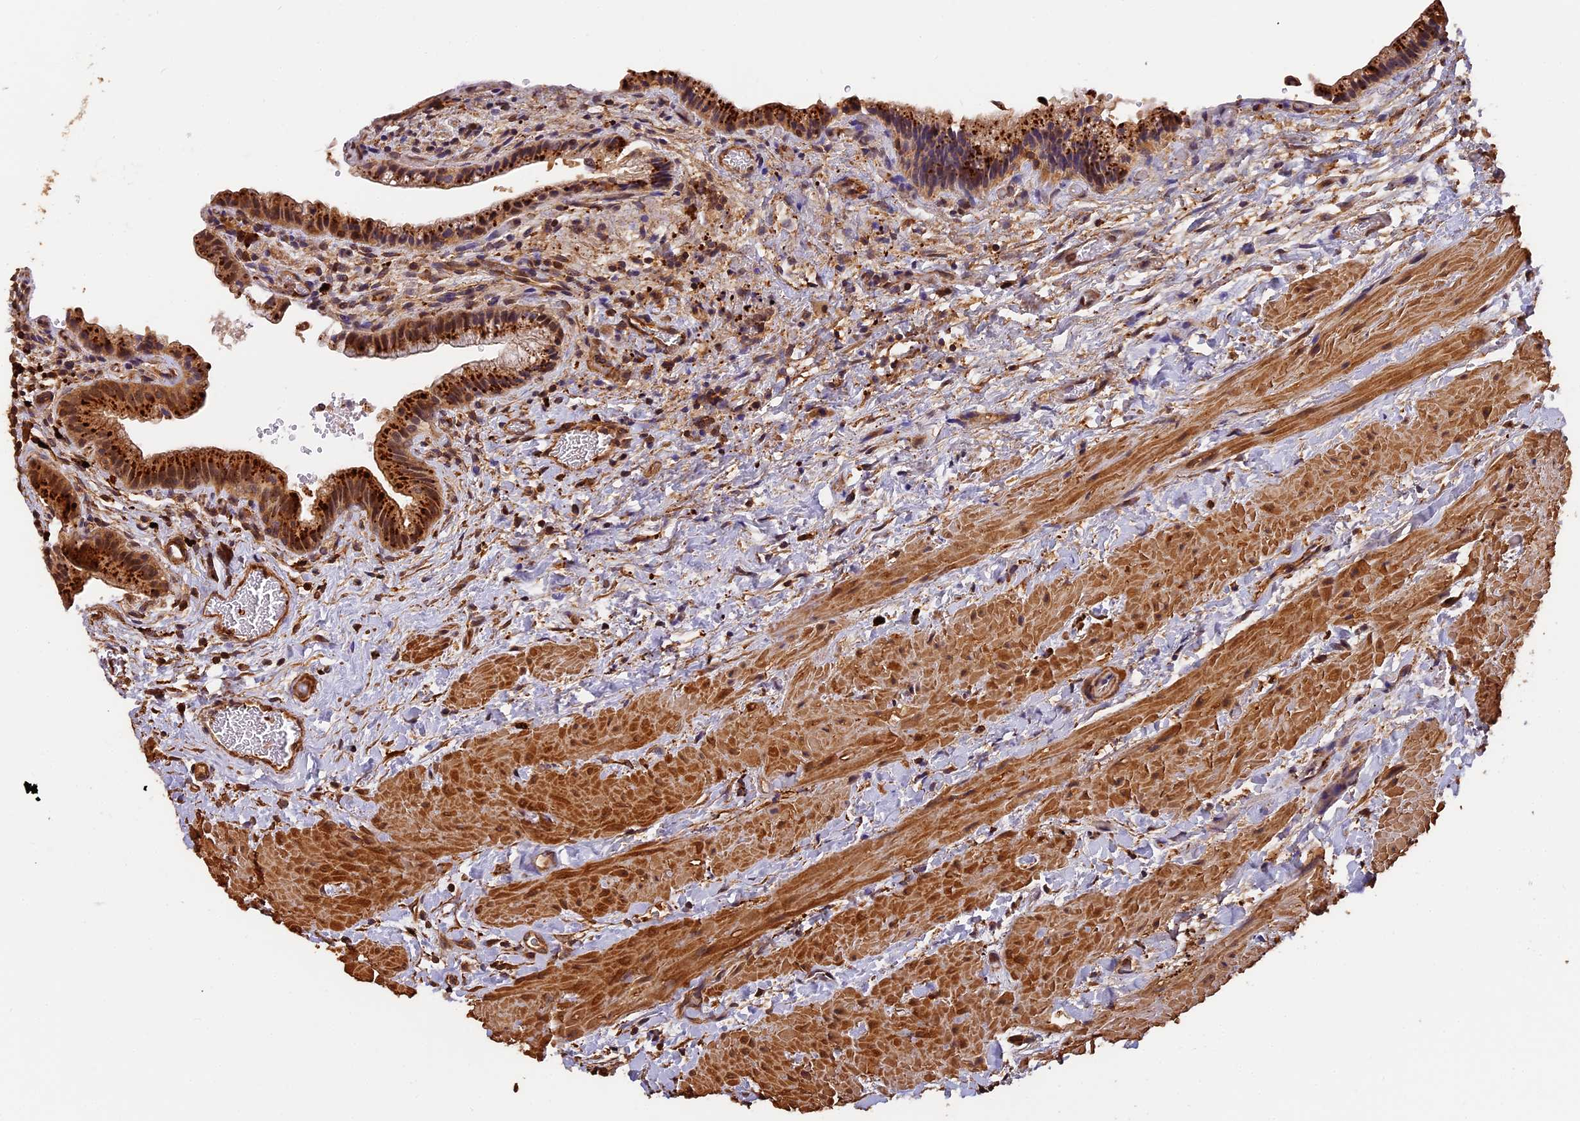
{"staining": {"intensity": "strong", "quantity": ">75%", "location": "cytoplasmic/membranous,nuclear"}, "tissue": "gallbladder", "cell_type": "Glandular cells", "image_type": "normal", "snomed": [{"axis": "morphology", "description": "Normal tissue, NOS"}, {"axis": "topography", "description": "Gallbladder"}], "caption": "High-power microscopy captured an IHC micrograph of normal gallbladder, revealing strong cytoplasmic/membranous,nuclear expression in about >75% of glandular cells.", "gene": "MMP15", "patient": {"sex": "male", "age": 24}}